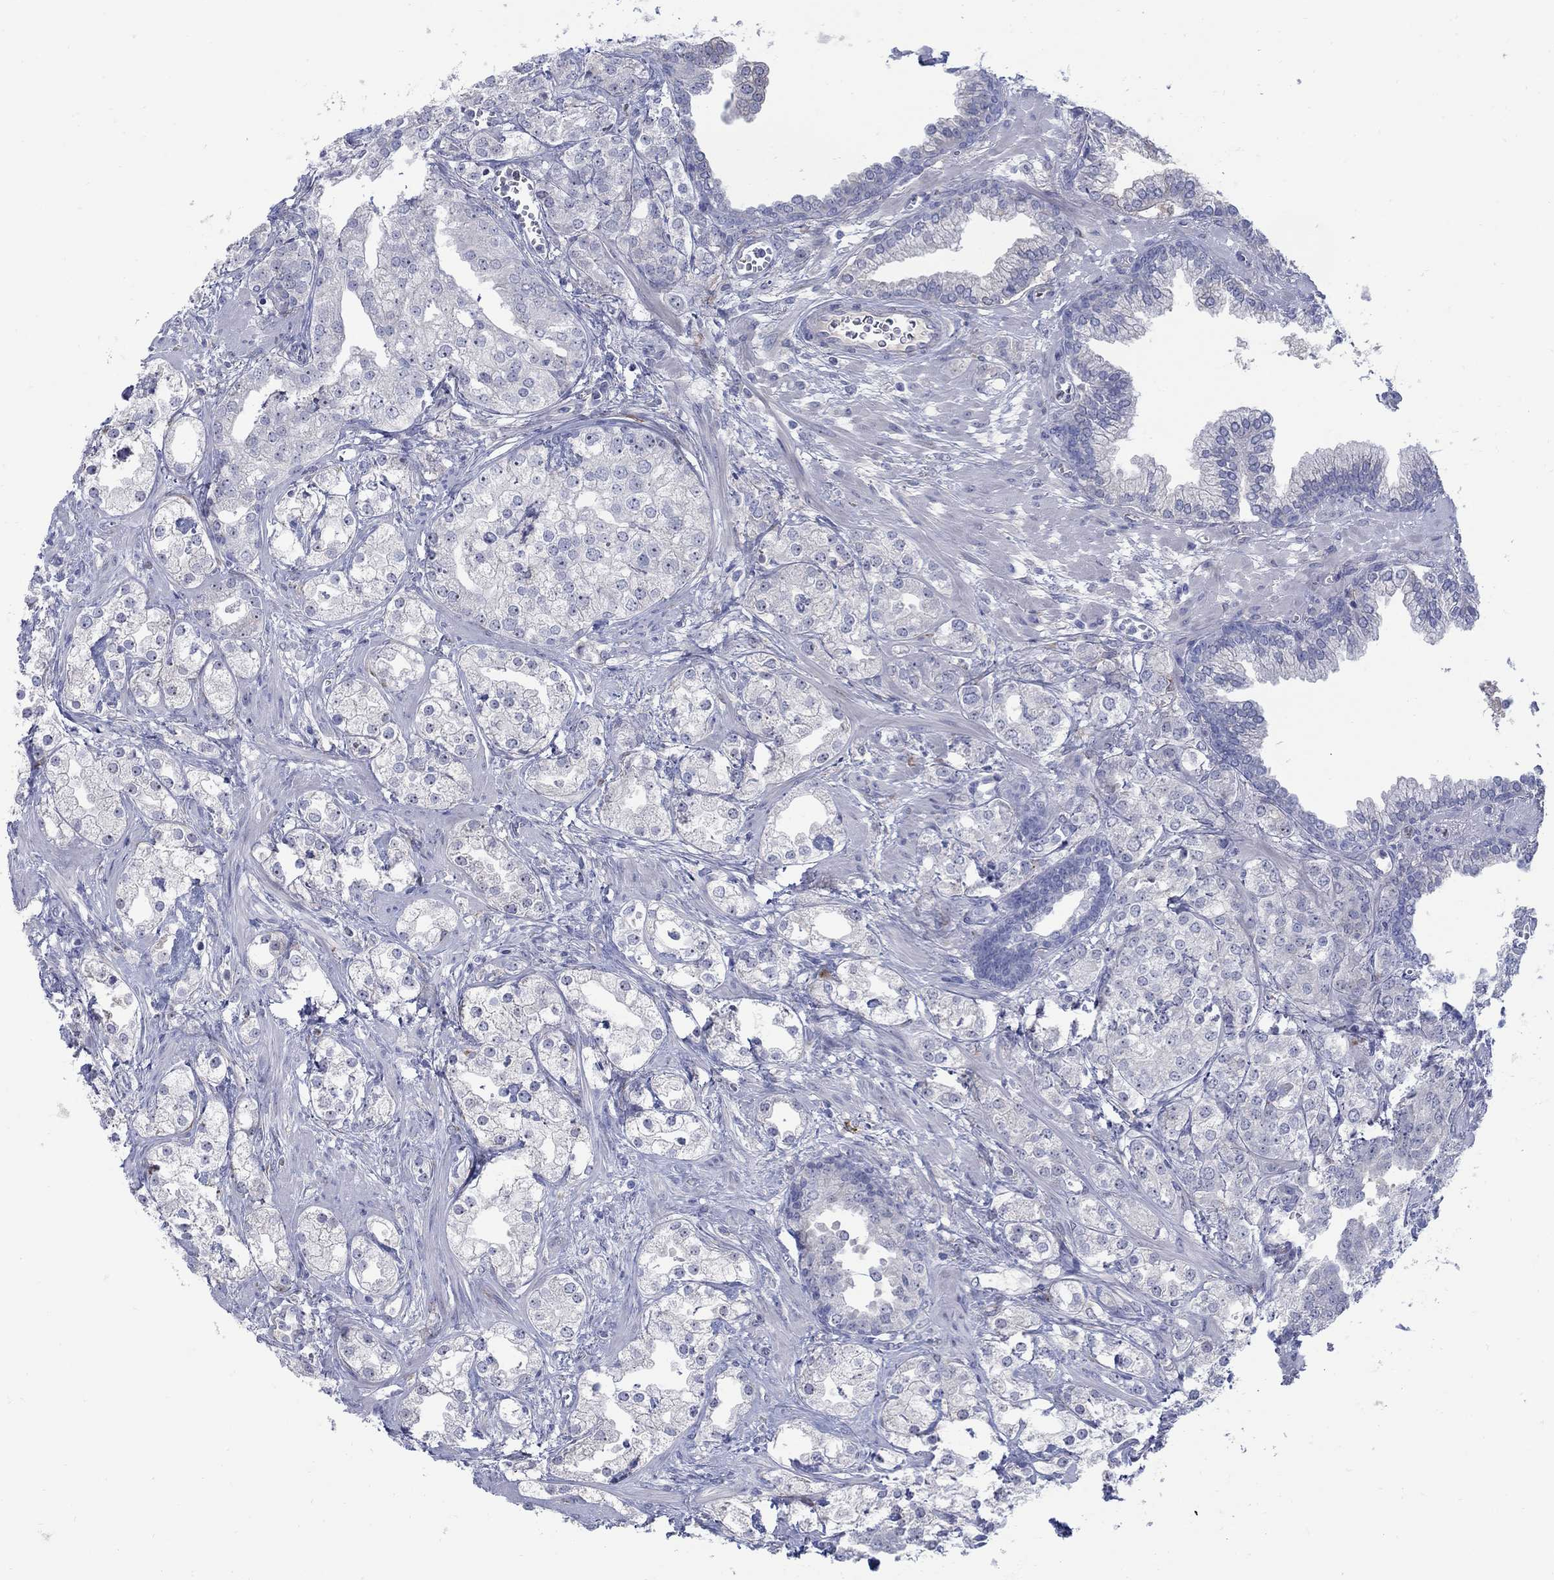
{"staining": {"intensity": "negative", "quantity": "none", "location": "none"}, "tissue": "prostate cancer", "cell_type": "Tumor cells", "image_type": "cancer", "snomed": [{"axis": "morphology", "description": "Adenocarcinoma, NOS"}, {"axis": "topography", "description": "Prostate and seminal vesicle, NOS"}, {"axis": "topography", "description": "Prostate"}], "caption": "Immunohistochemistry photomicrograph of neoplastic tissue: human prostate adenocarcinoma stained with DAB demonstrates no significant protein positivity in tumor cells.", "gene": "REEP2", "patient": {"sex": "male", "age": 62}}